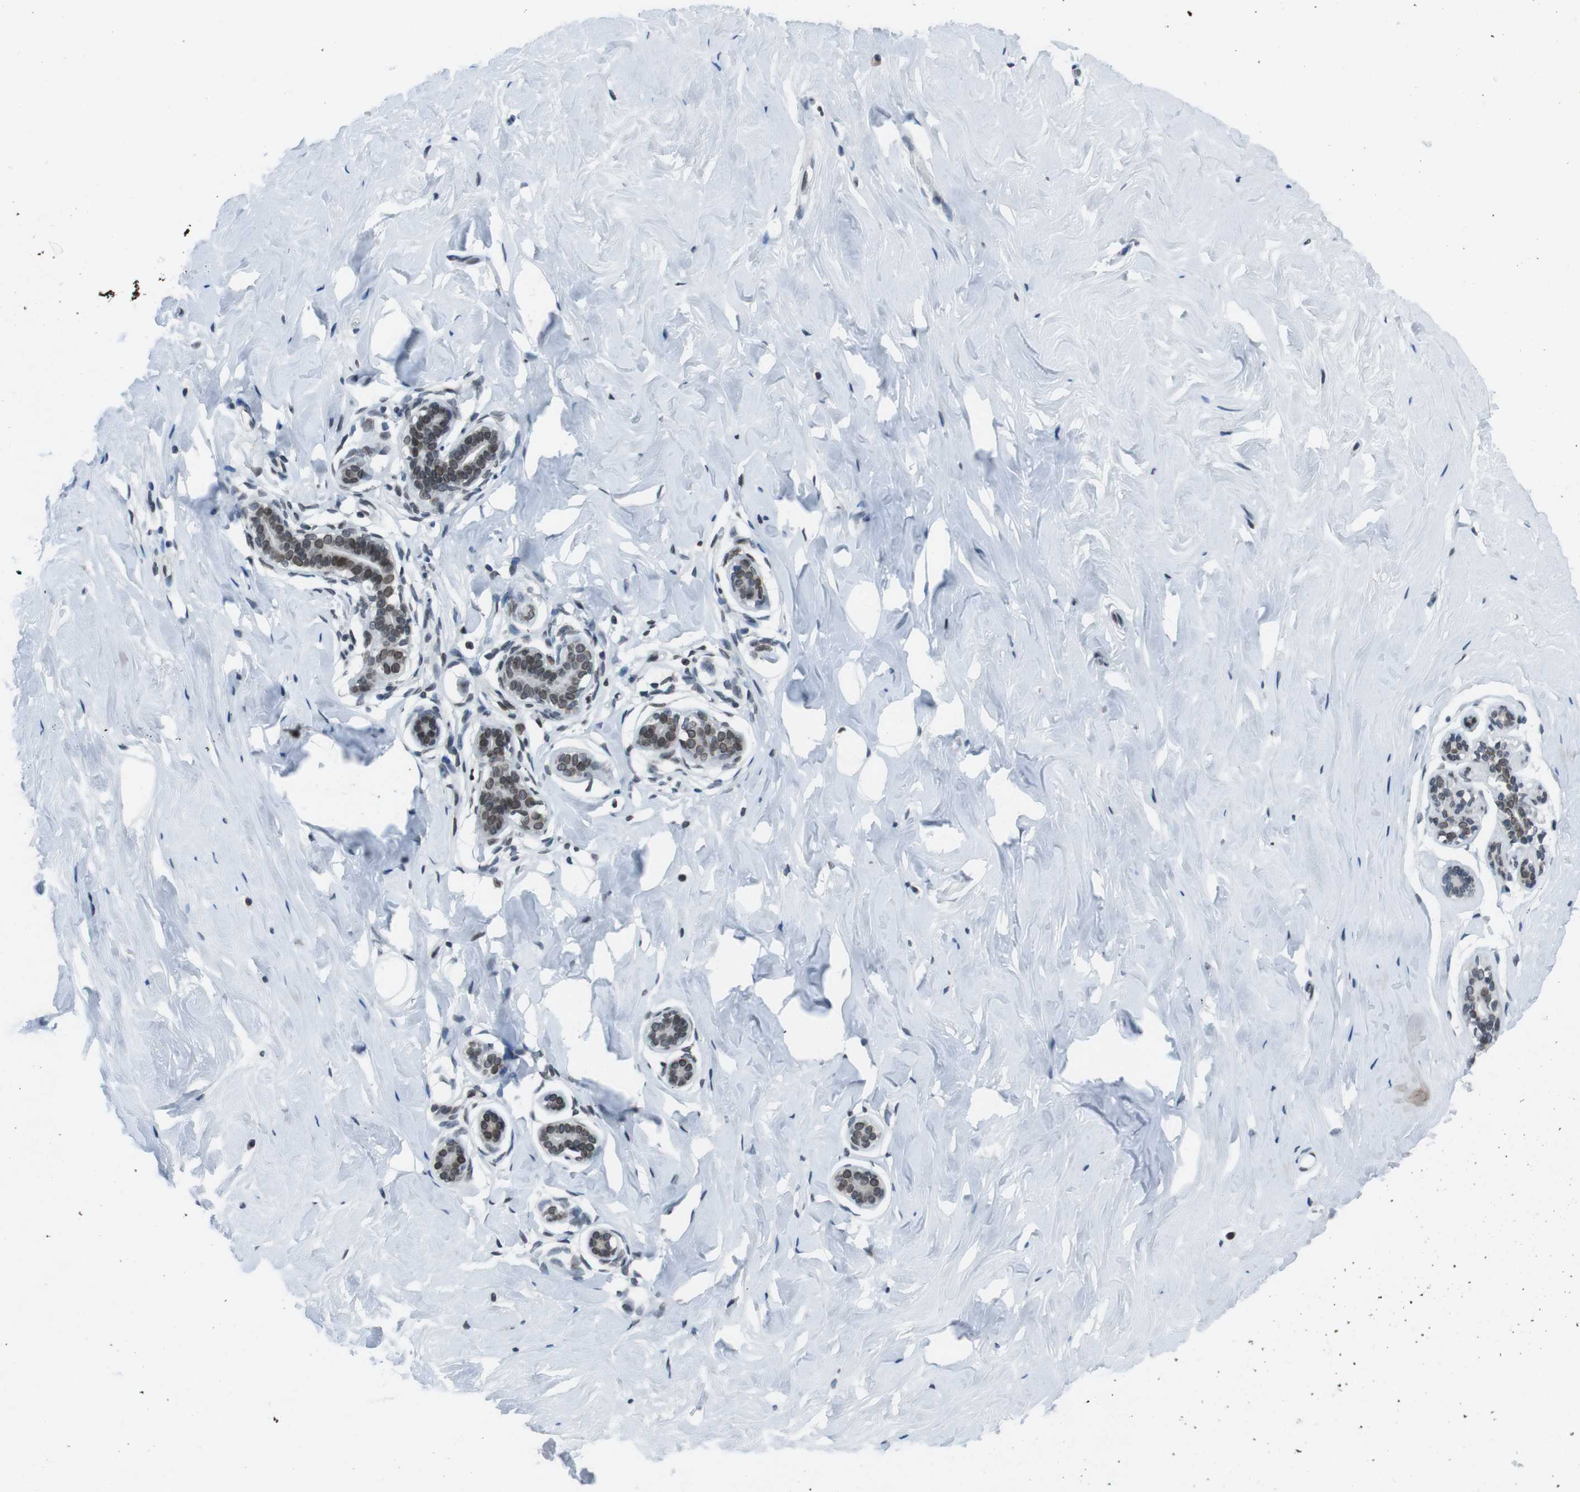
{"staining": {"intensity": "negative", "quantity": "none", "location": "none"}, "tissue": "breast", "cell_type": "Adipocytes", "image_type": "normal", "snomed": [{"axis": "morphology", "description": "Normal tissue, NOS"}, {"axis": "topography", "description": "Breast"}], "caption": "Adipocytes show no significant staining in benign breast. (IHC, brightfield microscopy, high magnification).", "gene": "MAD1L1", "patient": {"sex": "female", "age": 75}}